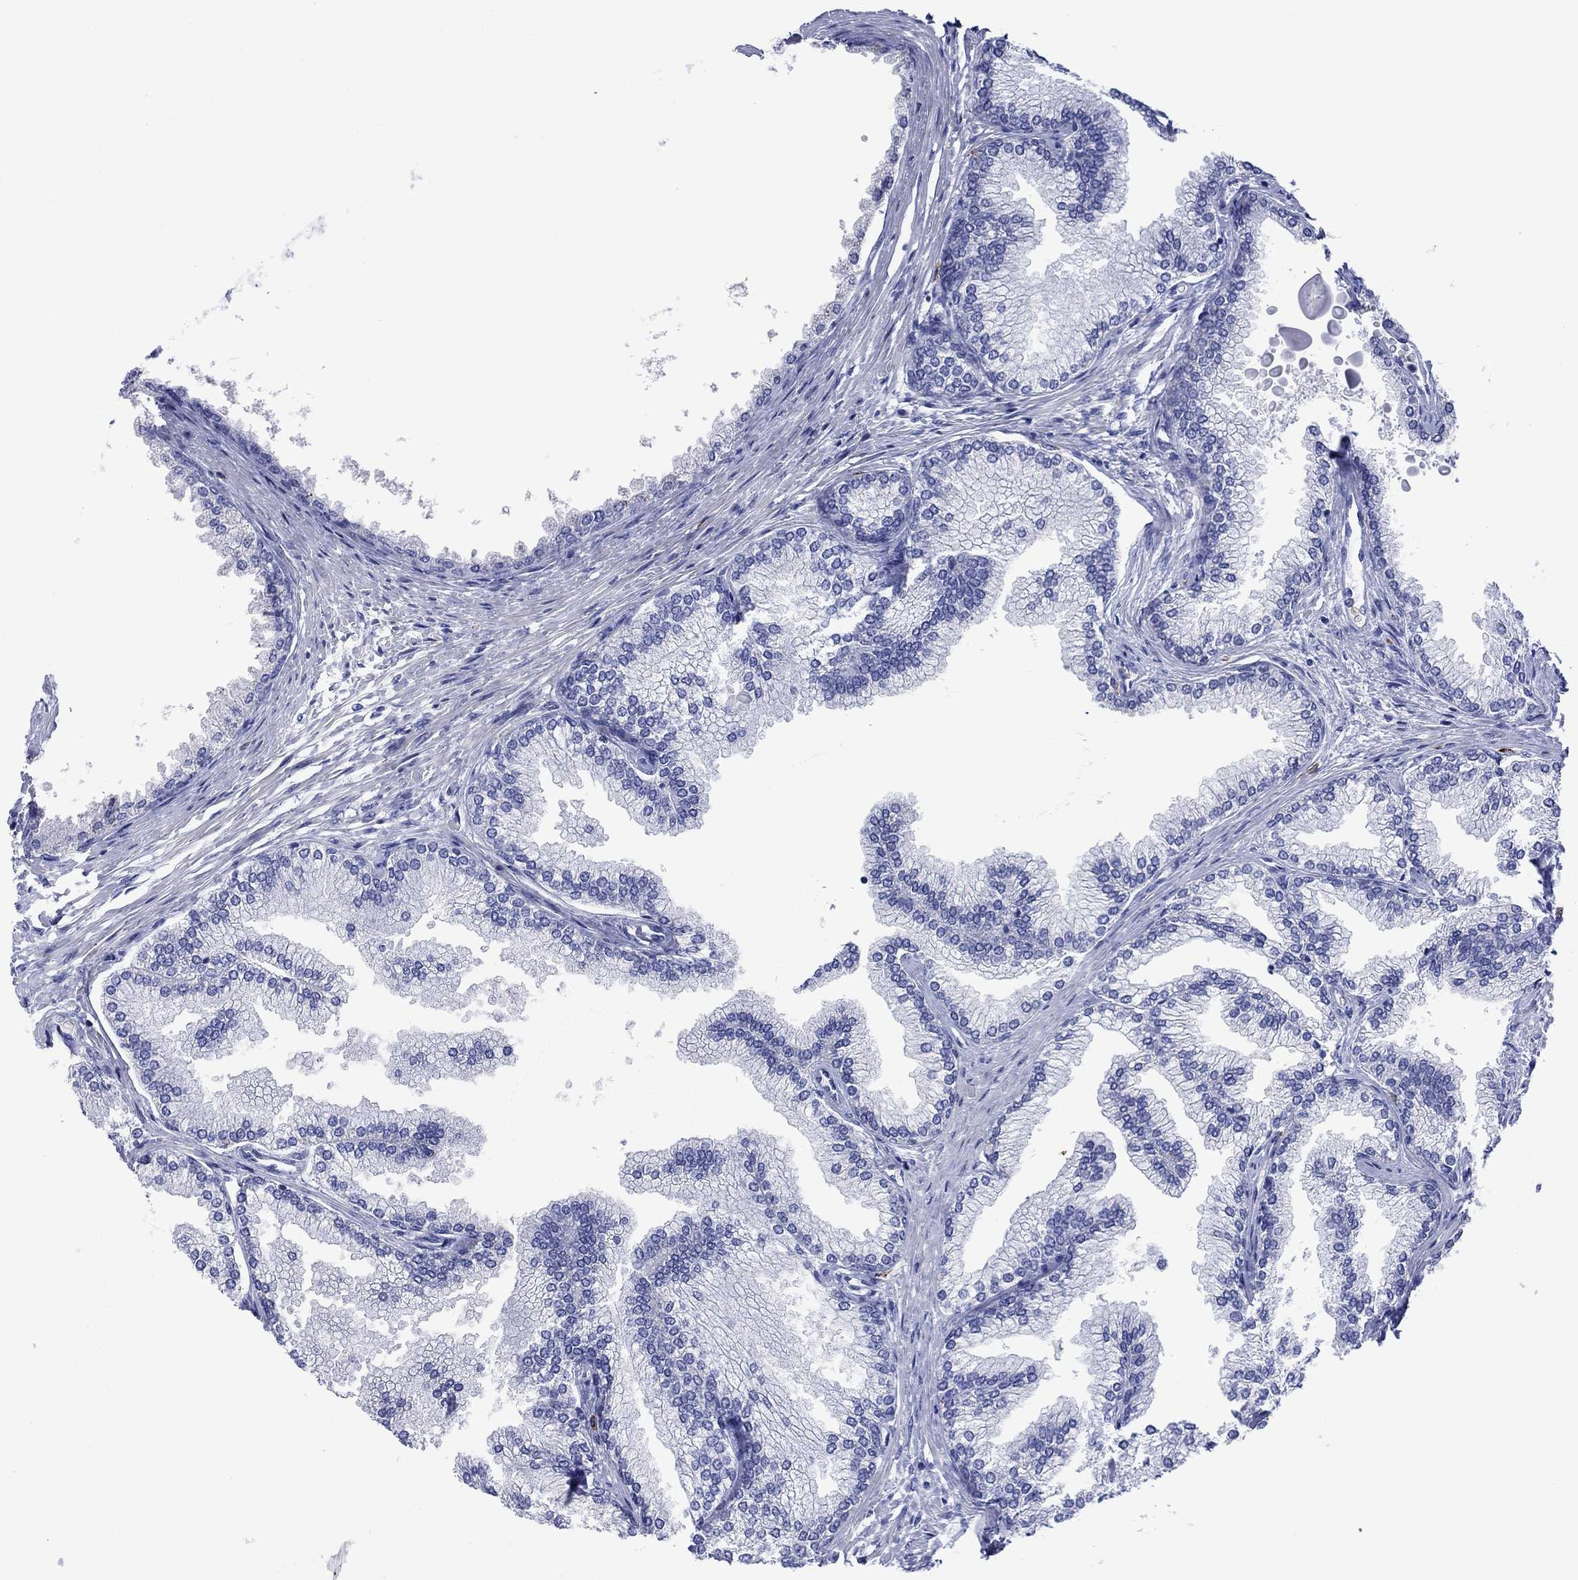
{"staining": {"intensity": "negative", "quantity": "none", "location": "none"}, "tissue": "prostate", "cell_type": "Glandular cells", "image_type": "normal", "snomed": [{"axis": "morphology", "description": "Normal tissue, NOS"}, {"axis": "topography", "description": "Prostate"}], "caption": "Immunohistochemical staining of normal human prostate shows no significant positivity in glandular cells.", "gene": "MLANA", "patient": {"sex": "male", "age": 72}}